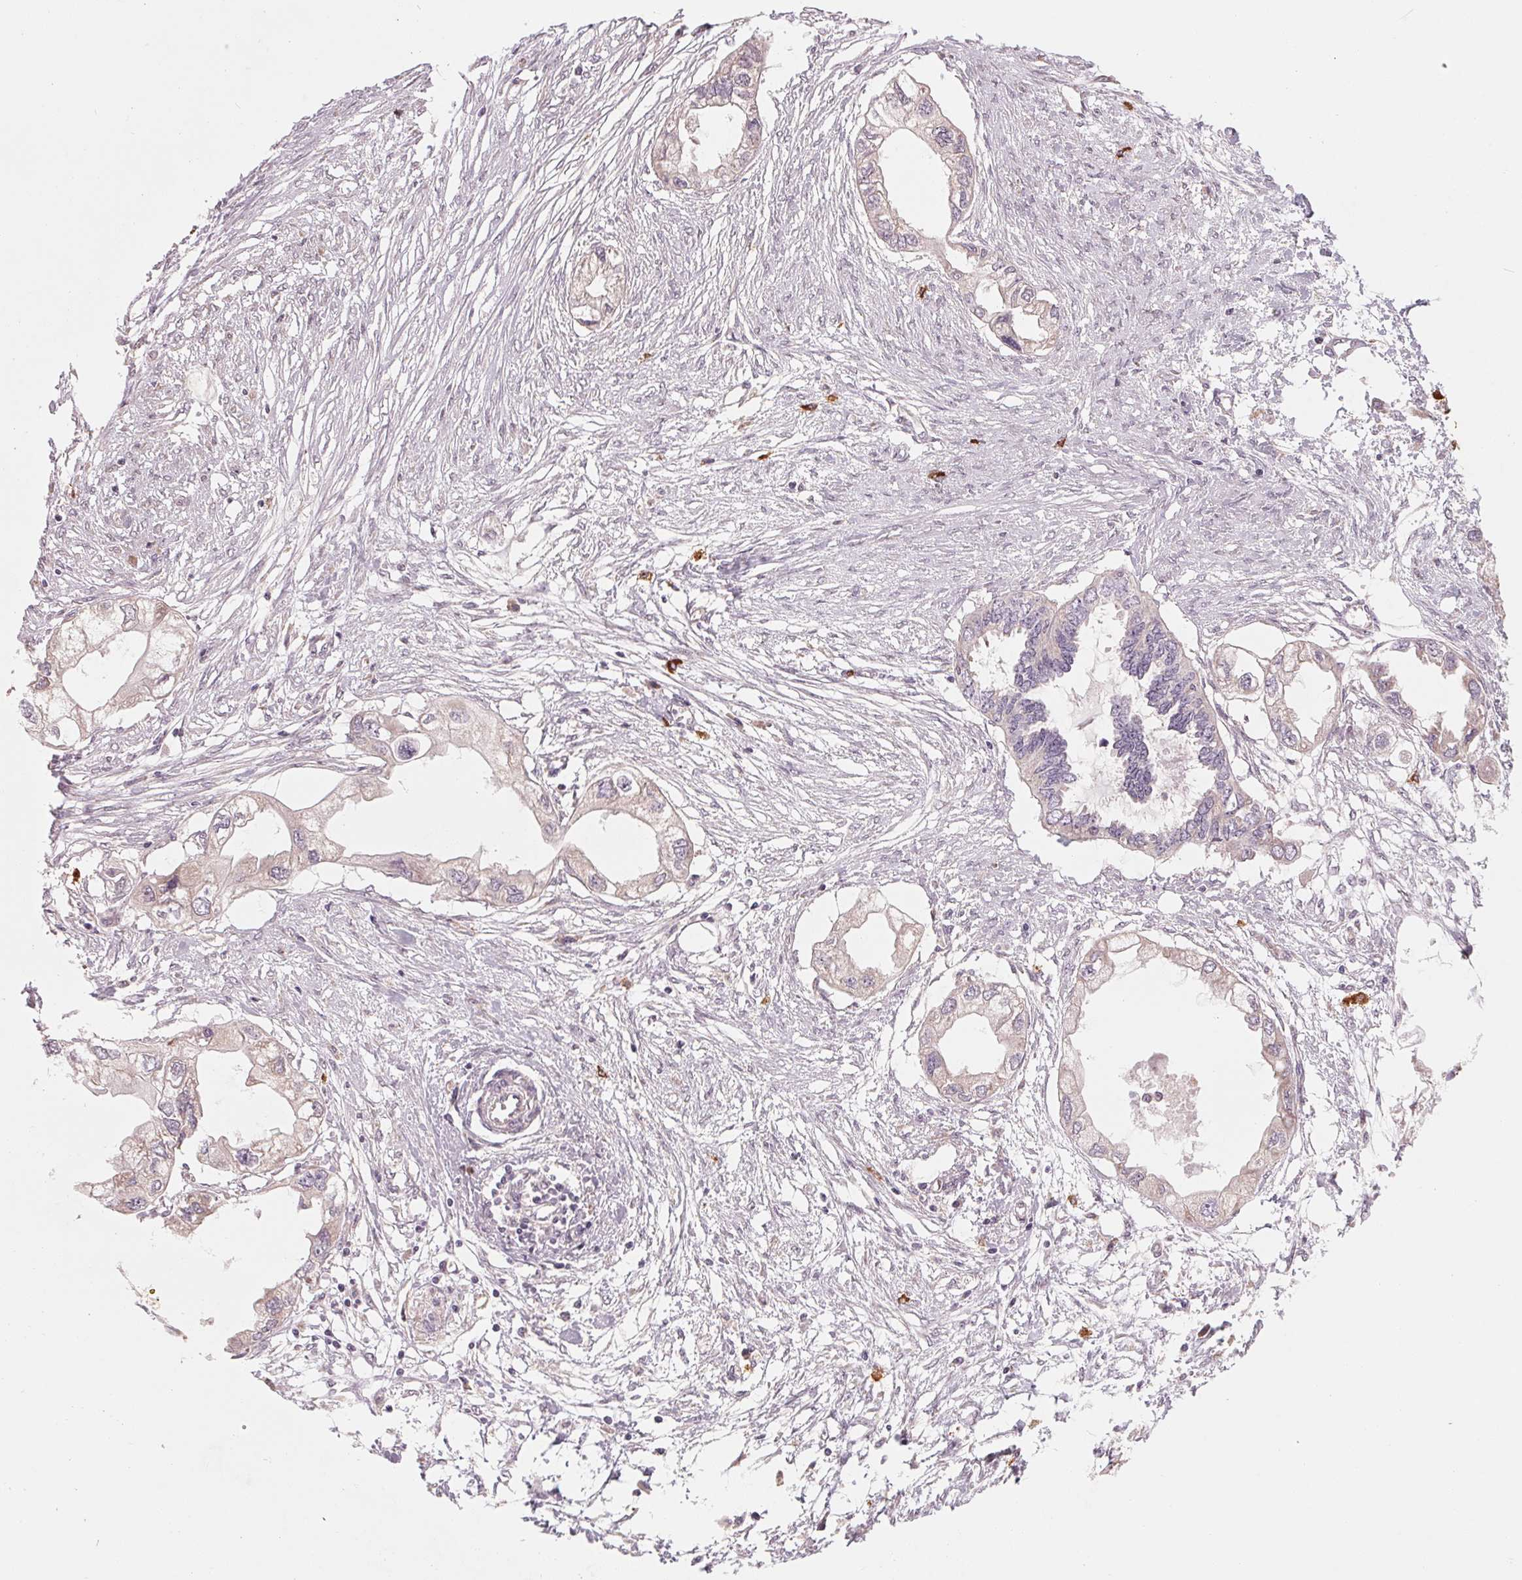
{"staining": {"intensity": "negative", "quantity": "none", "location": "none"}, "tissue": "endometrial cancer", "cell_type": "Tumor cells", "image_type": "cancer", "snomed": [{"axis": "morphology", "description": "Adenocarcinoma, NOS"}, {"axis": "morphology", "description": "Adenocarcinoma, metastatic, NOS"}, {"axis": "topography", "description": "Adipose tissue"}, {"axis": "topography", "description": "Endometrium"}], "caption": "Tumor cells show no significant positivity in endometrial cancer (adenocarcinoma).", "gene": "GIGYF2", "patient": {"sex": "female", "age": 67}}